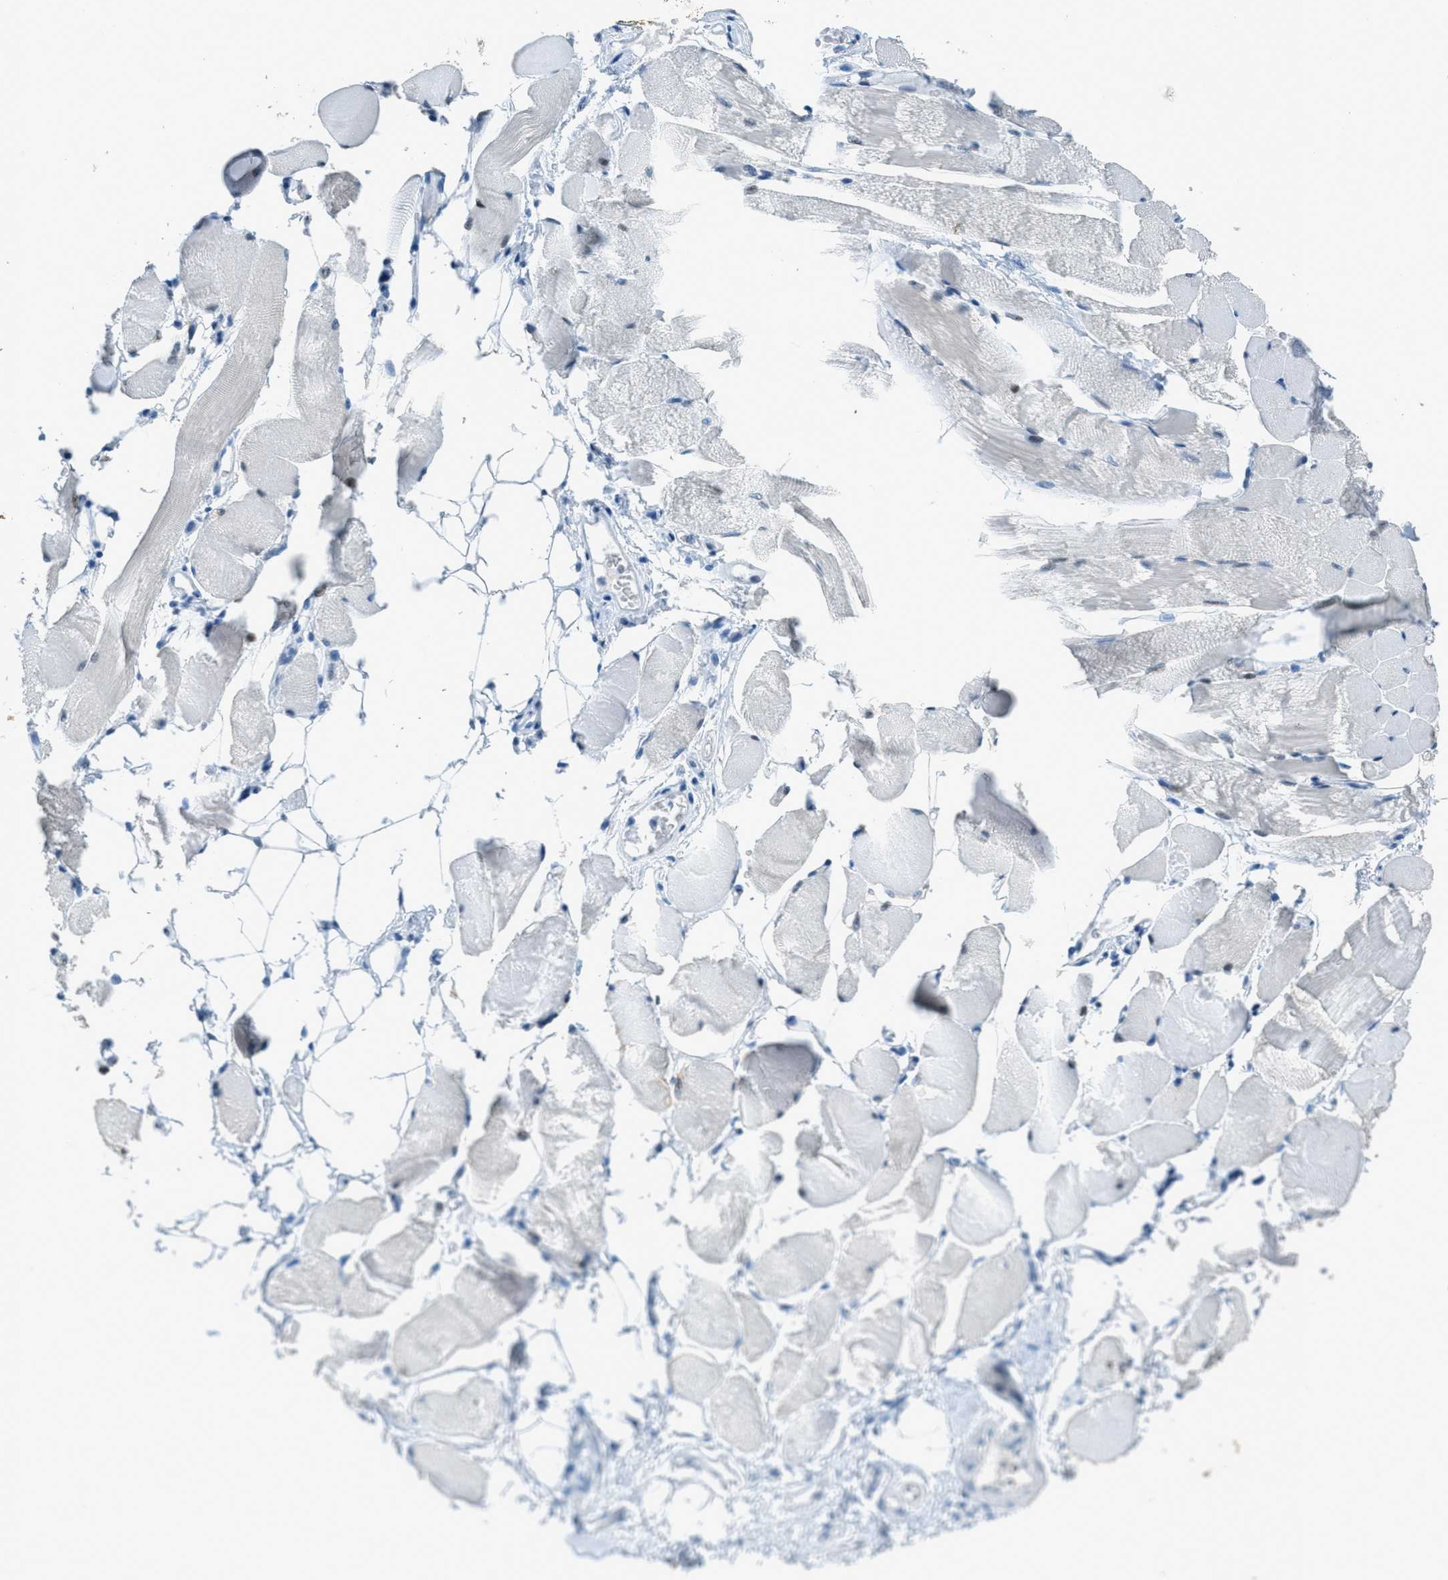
{"staining": {"intensity": "moderate", "quantity": ">75%", "location": "nuclear"}, "tissue": "skeletal muscle", "cell_type": "Myocytes", "image_type": "normal", "snomed": [{"axis": "morphology", "description": "Normal tissue, NOS"}, {"axis": "topography", "description": "Skeletal muscle"}, {"axis": "topography", "description": "Peripheral nerve tissue"}], "caption": "Protein expression analysis of normal human skeletal muscle reveals moderate nuclear positivity in approximately >75% of myocytes.", "gene": "TTC13", "patient": {"sex": "female", "age": 84}}